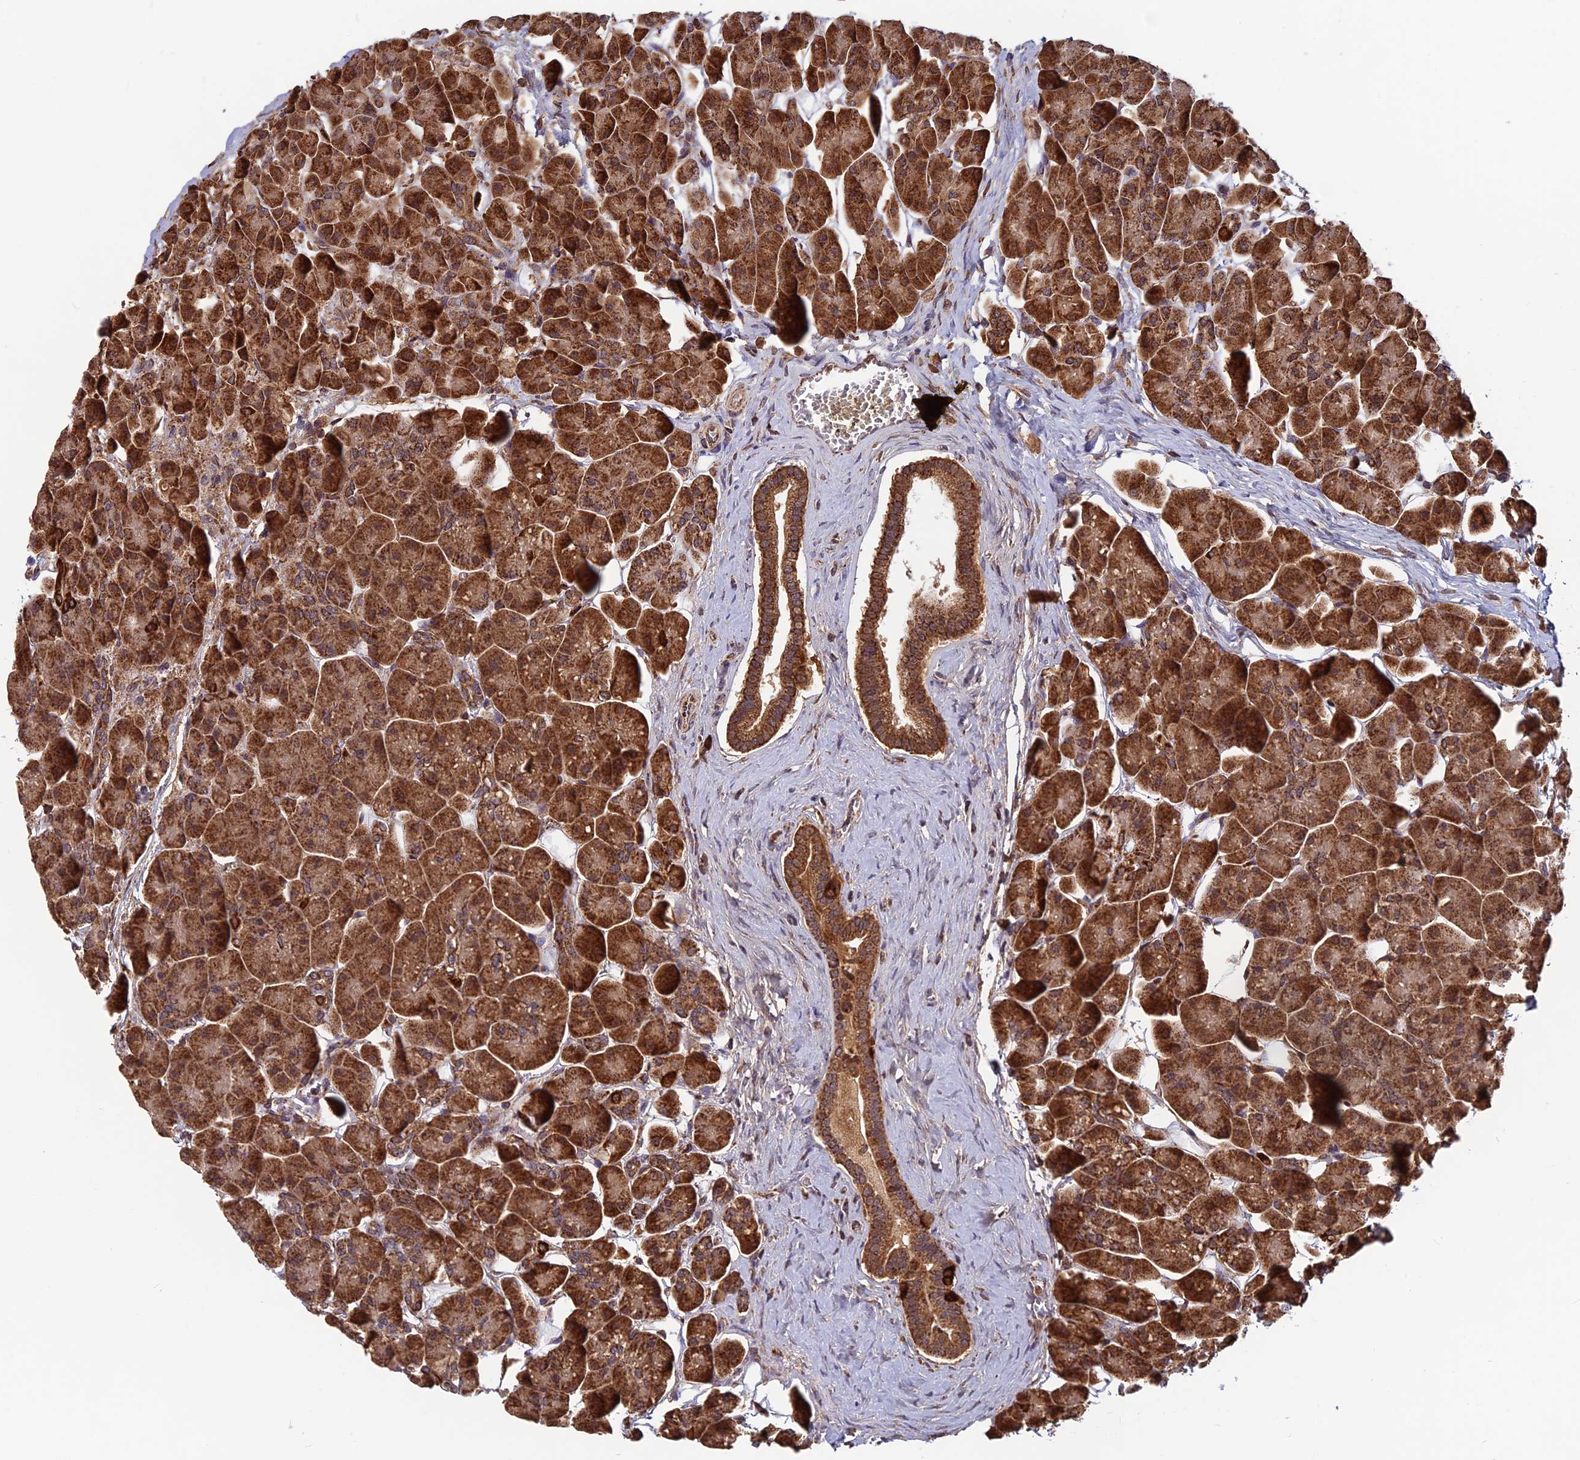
{"staining": {"intensity": "strong", "quantity": ">75%", "location": "cytoplasmic/membranous"}, "tissue": "pancreas", "cell_type": "Exocrine glandular cells", "image_type": "normal", "snomed": [{"axis": "morphology", "description": "Normal tissue, NOS"}, {"axis": "topography", "description": "Pancreas"}], "caption": "Strong cytoplasmic/membranous positivity is appreciated in about >75% of exocrine glandular cells in benign pancreas.", "gene": "CCDC15", "patient": {"sex": "male", "age": 66}}